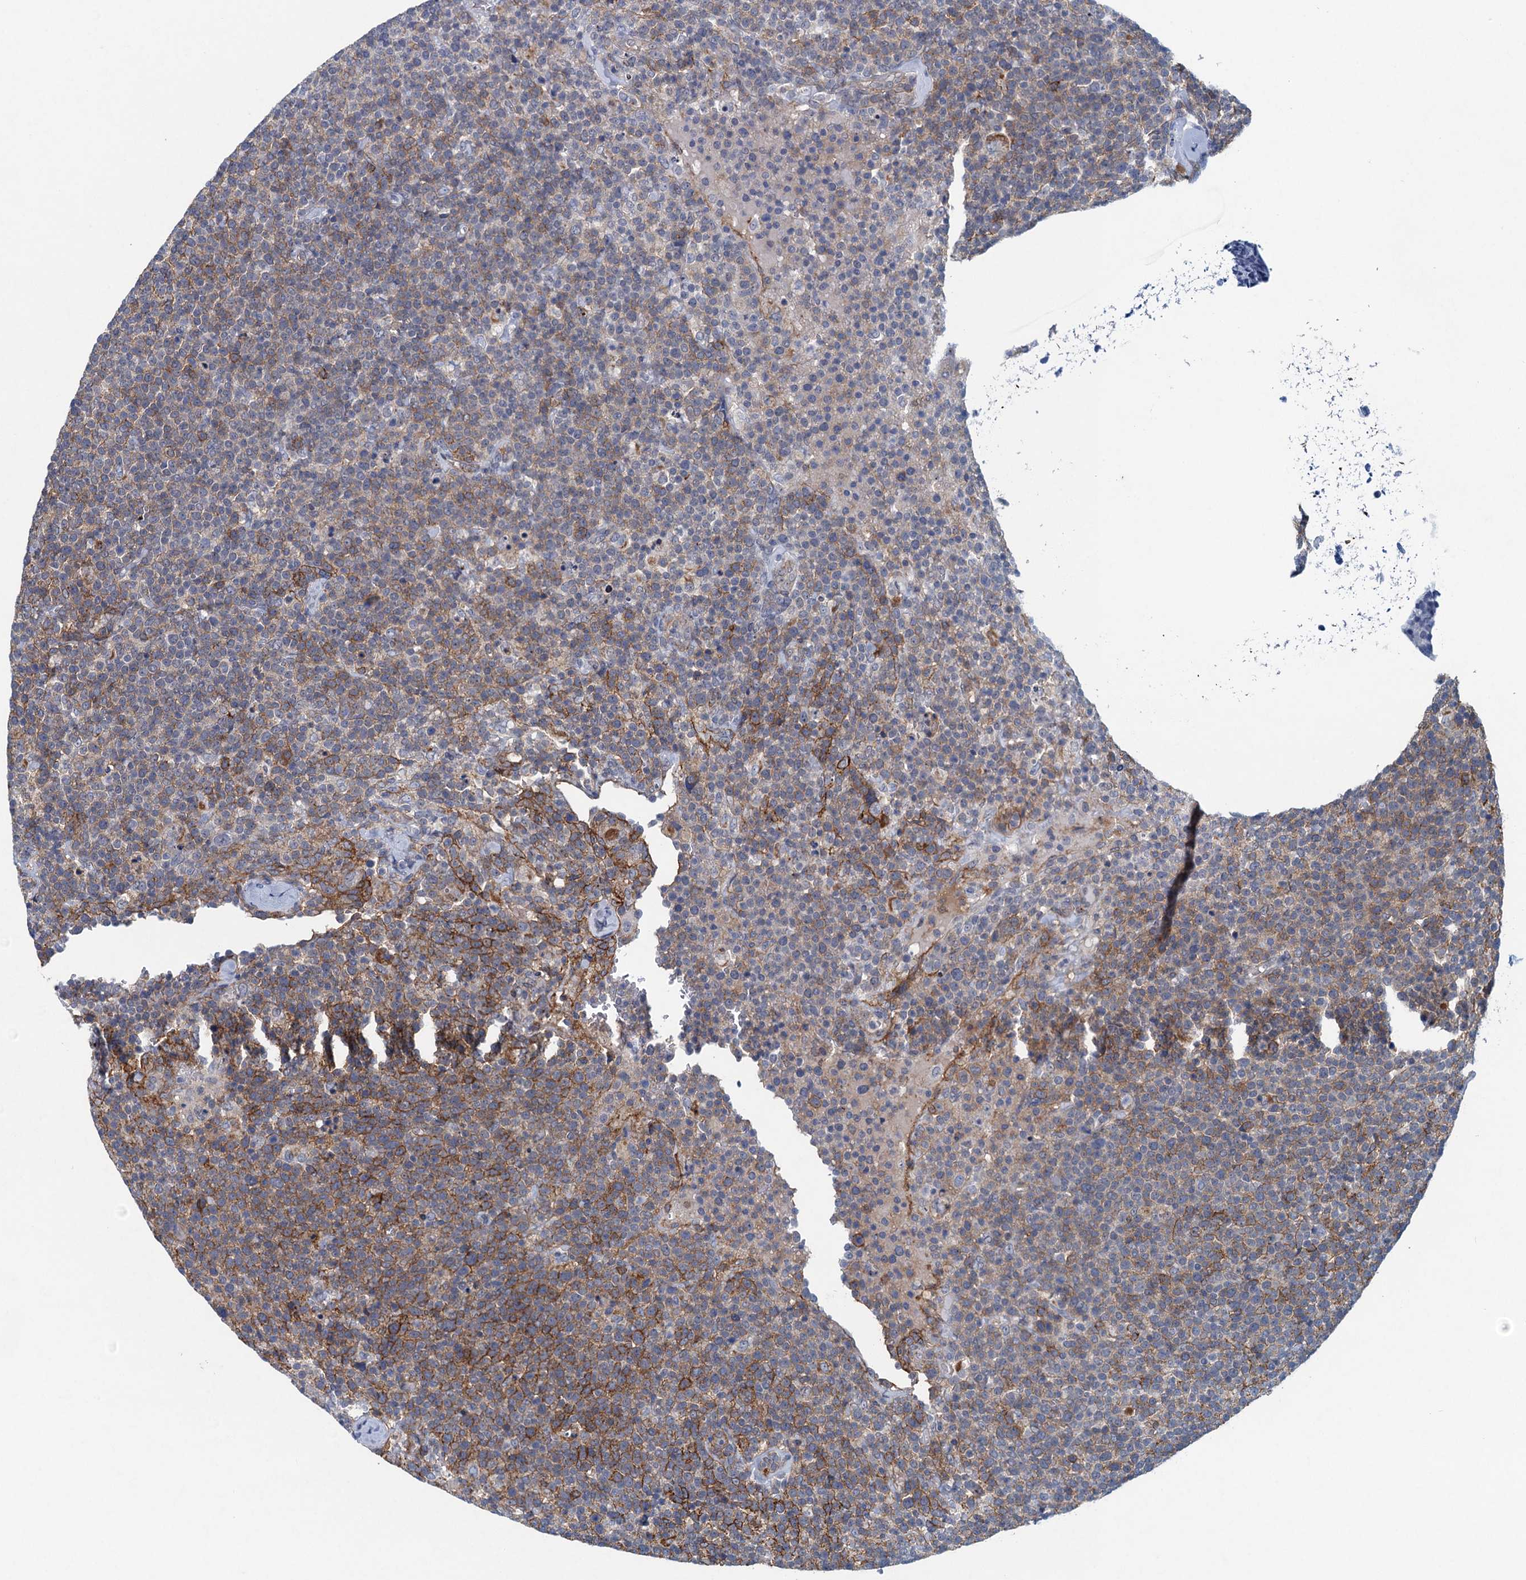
{"staining": {"intensity": "moderate", "quantity": "<25%", "location": "cytoplasmic/membranous"}, "tissue": "lymphoma", "cell_type": "Tumor cells", "image_type": "cancer", "snomed": [{"axis": "morphology", "description": "Malignant lymphoma, non-Hodgkin's type, High grade"}, {"axis": "topography", "description": "Lymph node"}], "caption": "IHC (DAB (3,3'-diaminobenzidine)) staining of high-grade malignant lymphoma, non-Hodgkin's type displays moderate cytoplasmic/membranous protein staining in about <25% of tumor cells.", "gene": "HAPSTR1", "patient": {"sex": "male", "age": 61}}